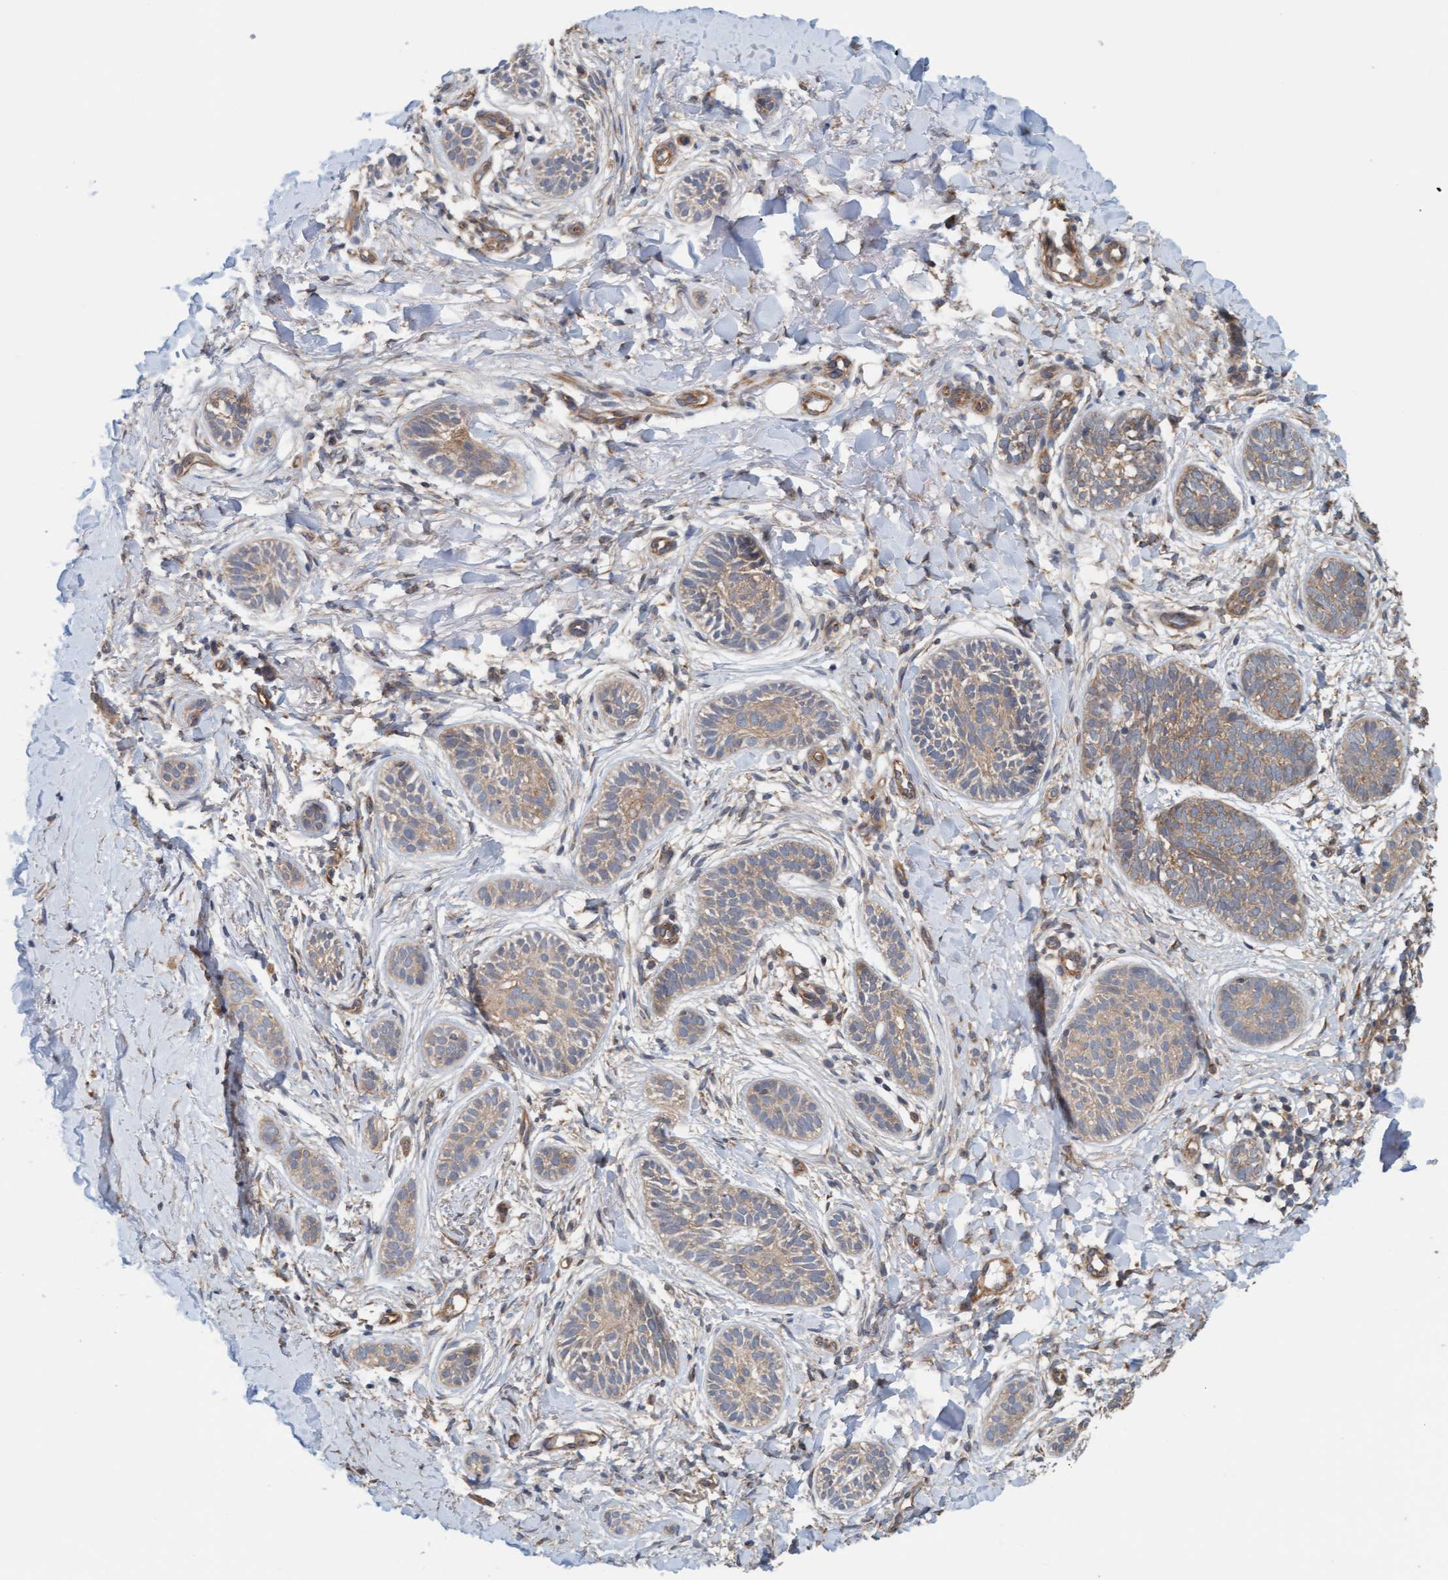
{"staining": {"intensity": "moderate", "quantity": "25%-75%", "location": "cytoplasmic/membranous"}, "tissue": "skin cancer", "cell_type": "Tumor cells", "image_type": "cancer", "snomed": [{"axis": "morphology", "description": "Normal tissue, NOS"}, {"axis": "morphology", "description": "Basal cell carcinoma"}, {"axis": "topography", "description": "Skin"}], "caption": "IHC histopathology image of skin basal cell carcinoma stained for a protein (brown), which shows medium levels of moderate cytoplasmic/membranous staining in about 25%-75% of tumor cells.", "gene": "UBAP1", "patient": {"sex": "male", "age": 63}}